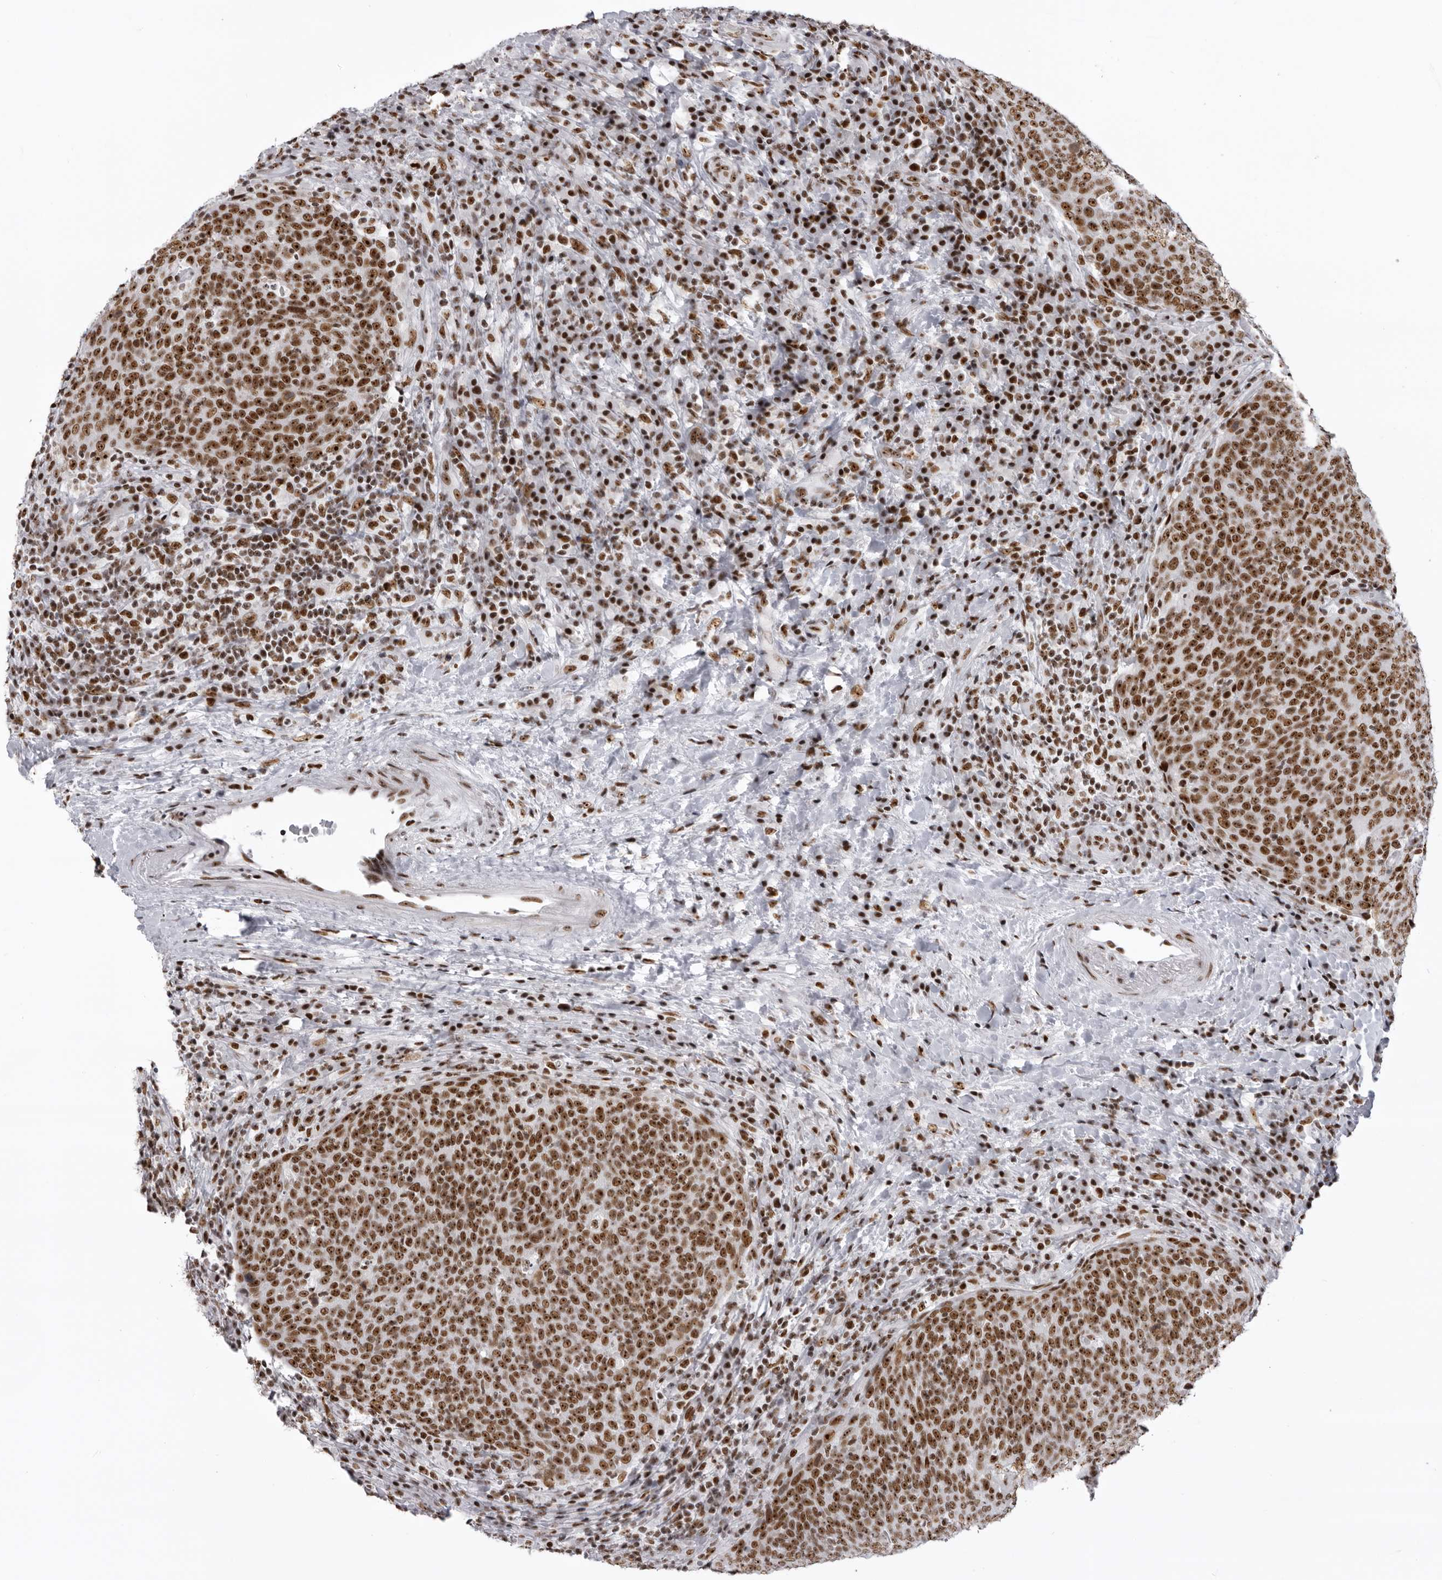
{"staining": {"intensity": "strong", "quantity": ">75%", "location": "nuclear"}, "tissue": "head and neck cancer", "cell_type": "Tumor cells", "image_type": "cancer", "snomed": [{"axis": "morphology", "description": "Squamous cell carcinoma, NOS"}, {"axis": "morphology", "description": "Squamous cell carcinoma, metastatic, NOS"}, {"axis": "topography", "description": "Lymph node"}, {"axis": "topography", "description": "Head-Neck"}], "caption": "A brown stain shows strong nuclear expression of a protein in head and neck squamous cell carcinoma tumor cells.", "gene": "DHX9", "patient": {"sex": "male", "age": 62}}